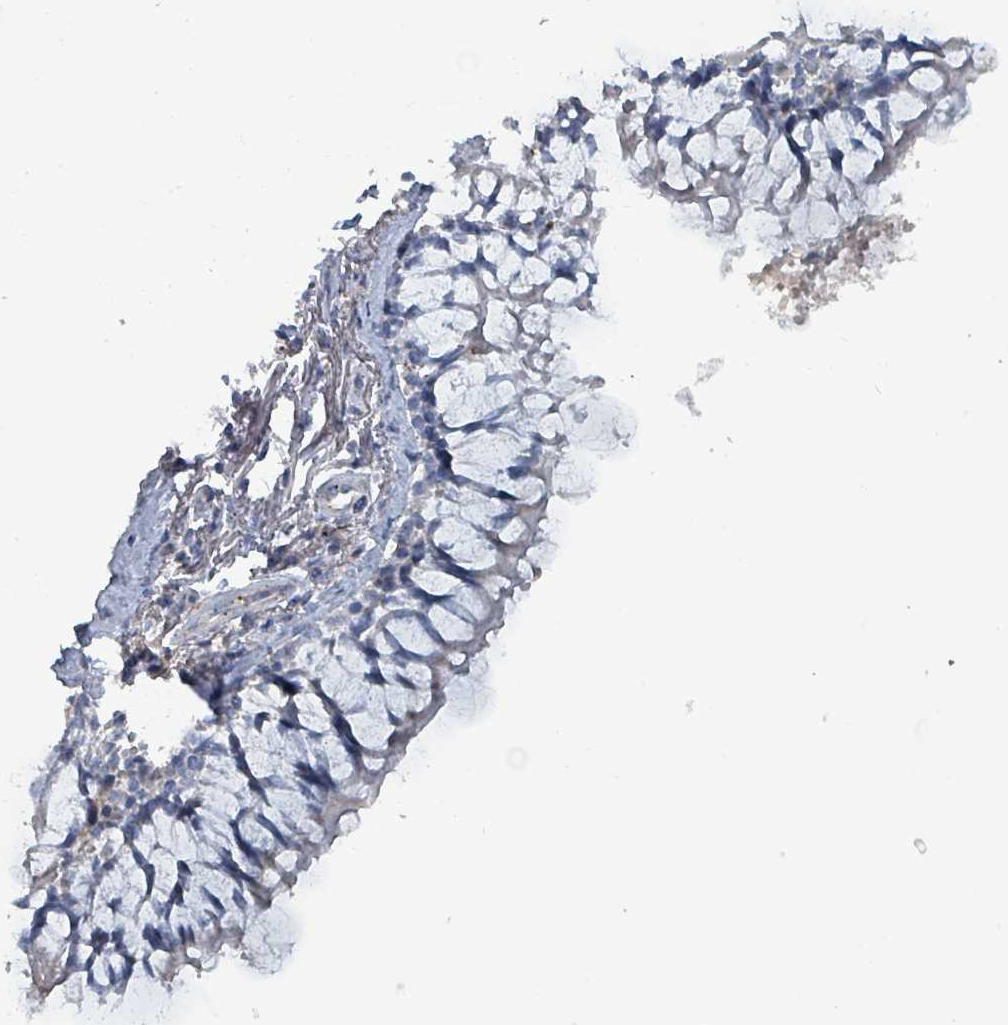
{"staining": {"intensity": "negative", "quantity": "none", "location": "none"}, "tissue": "bronchus", "cell_type": "Respiratory epithelial cells", "image_type": "normal", "snomed": [{"axis": "morphology", "description": "Normal tissue, NOS"}, {"axis": "topography", "description": "Bronchus"}], "caption": "DAB (3,3'-diaminobenzidine) immunohistochemical staining of normal human bronchus exhibits no significant positivity in respiratory epithelial cells.", "gene": "TAAR5", "patient": {"sex": "male", "age": 70}}